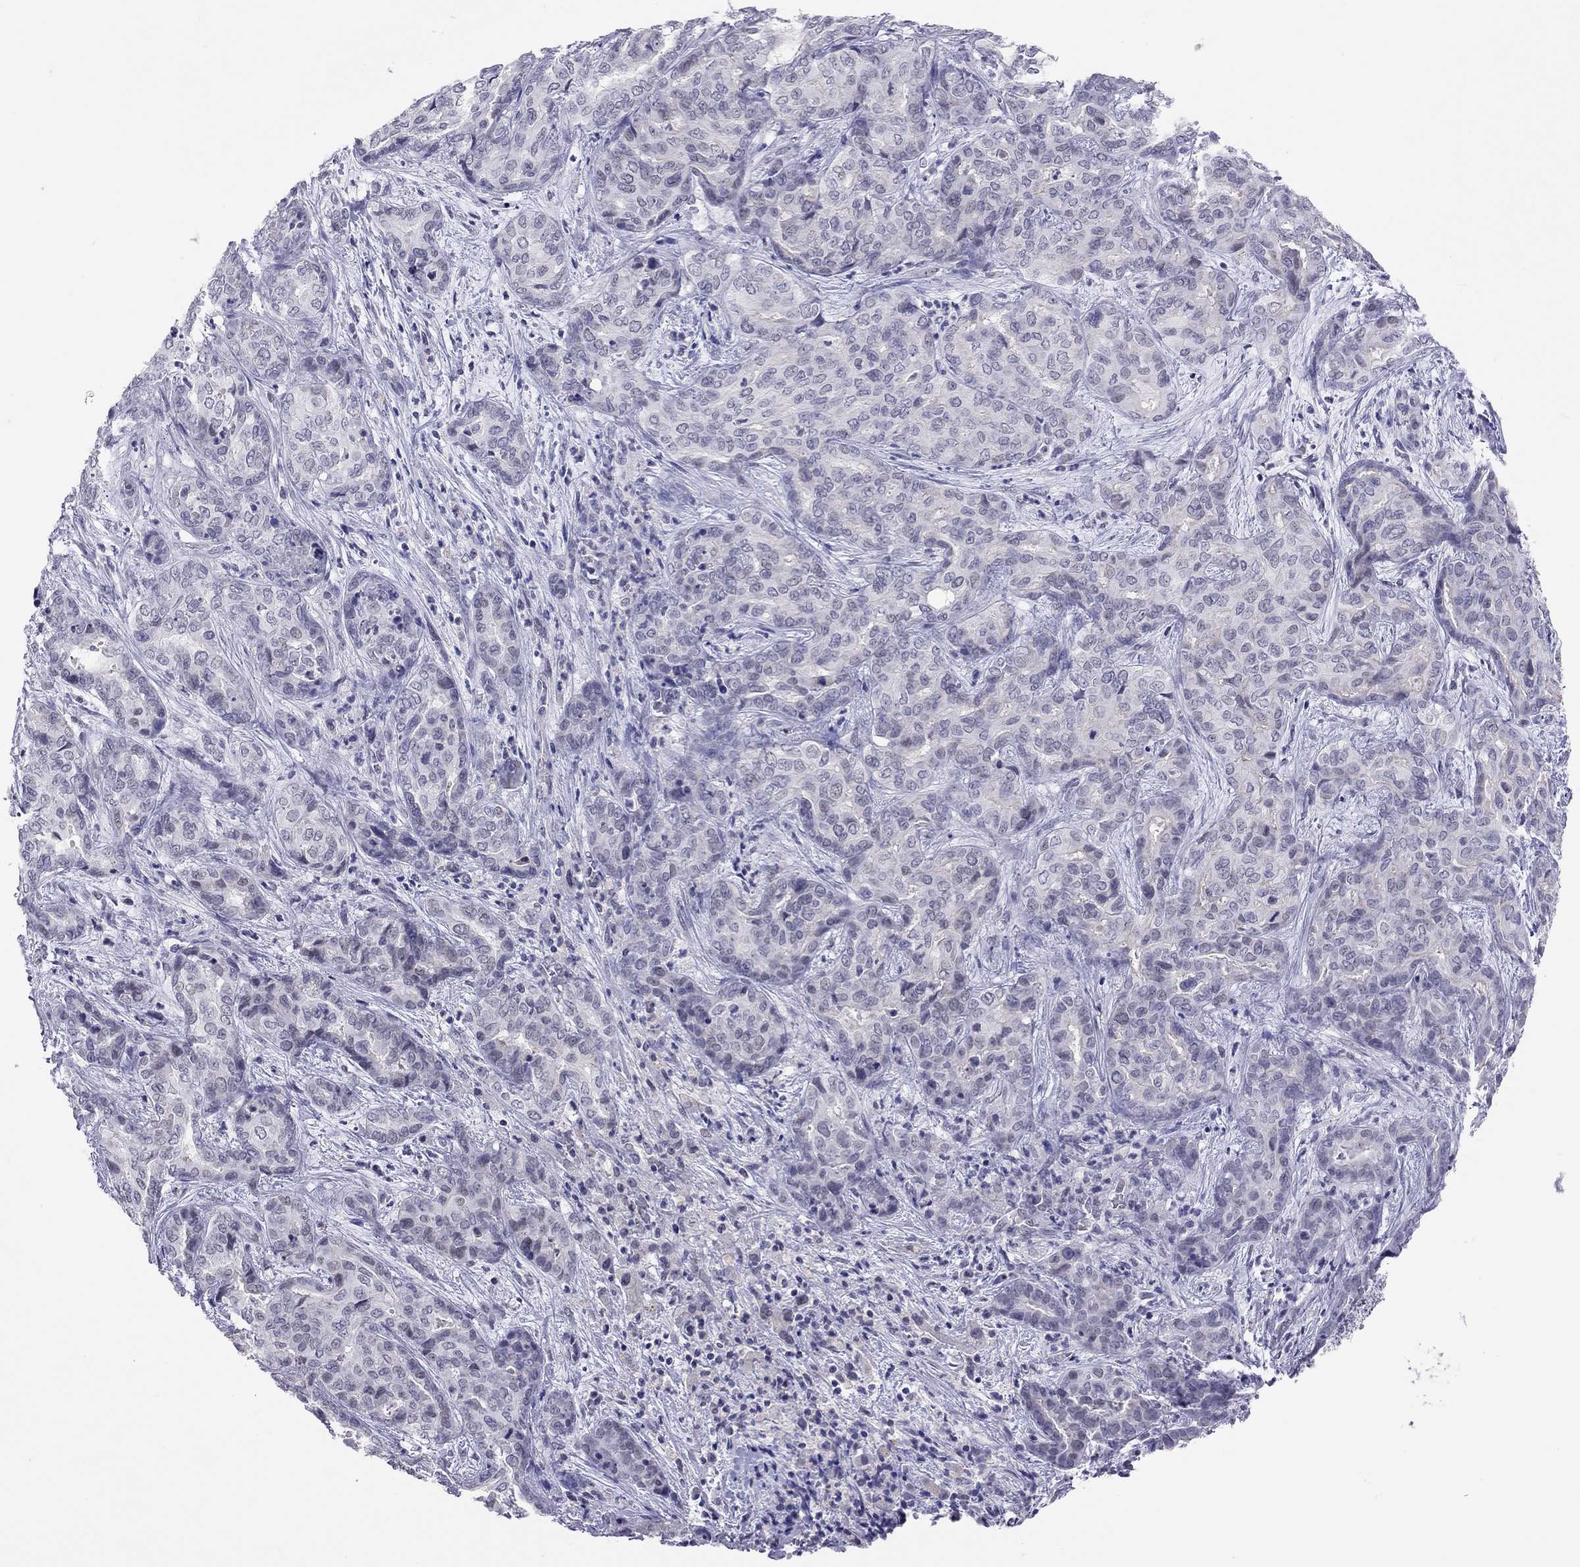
{"staining": {"intensity": "negative", "quantity": "none", "location": "none"}, "tissue": "liver cancer", "cell_type": "Tumor cells", "image_type": "cancer", "snomed": [{"axis": "morphology", "description": "Cholangiocarcinoma"}, {"axis": "topography", "description": "Liver"}], "caption": "Cholangiocarcinoma (liver) was stained to show a protein in brown. There is no significant positivity in tumor cells.", "gene": "JHY", "patient": {"sex": "female", "age": 64}}